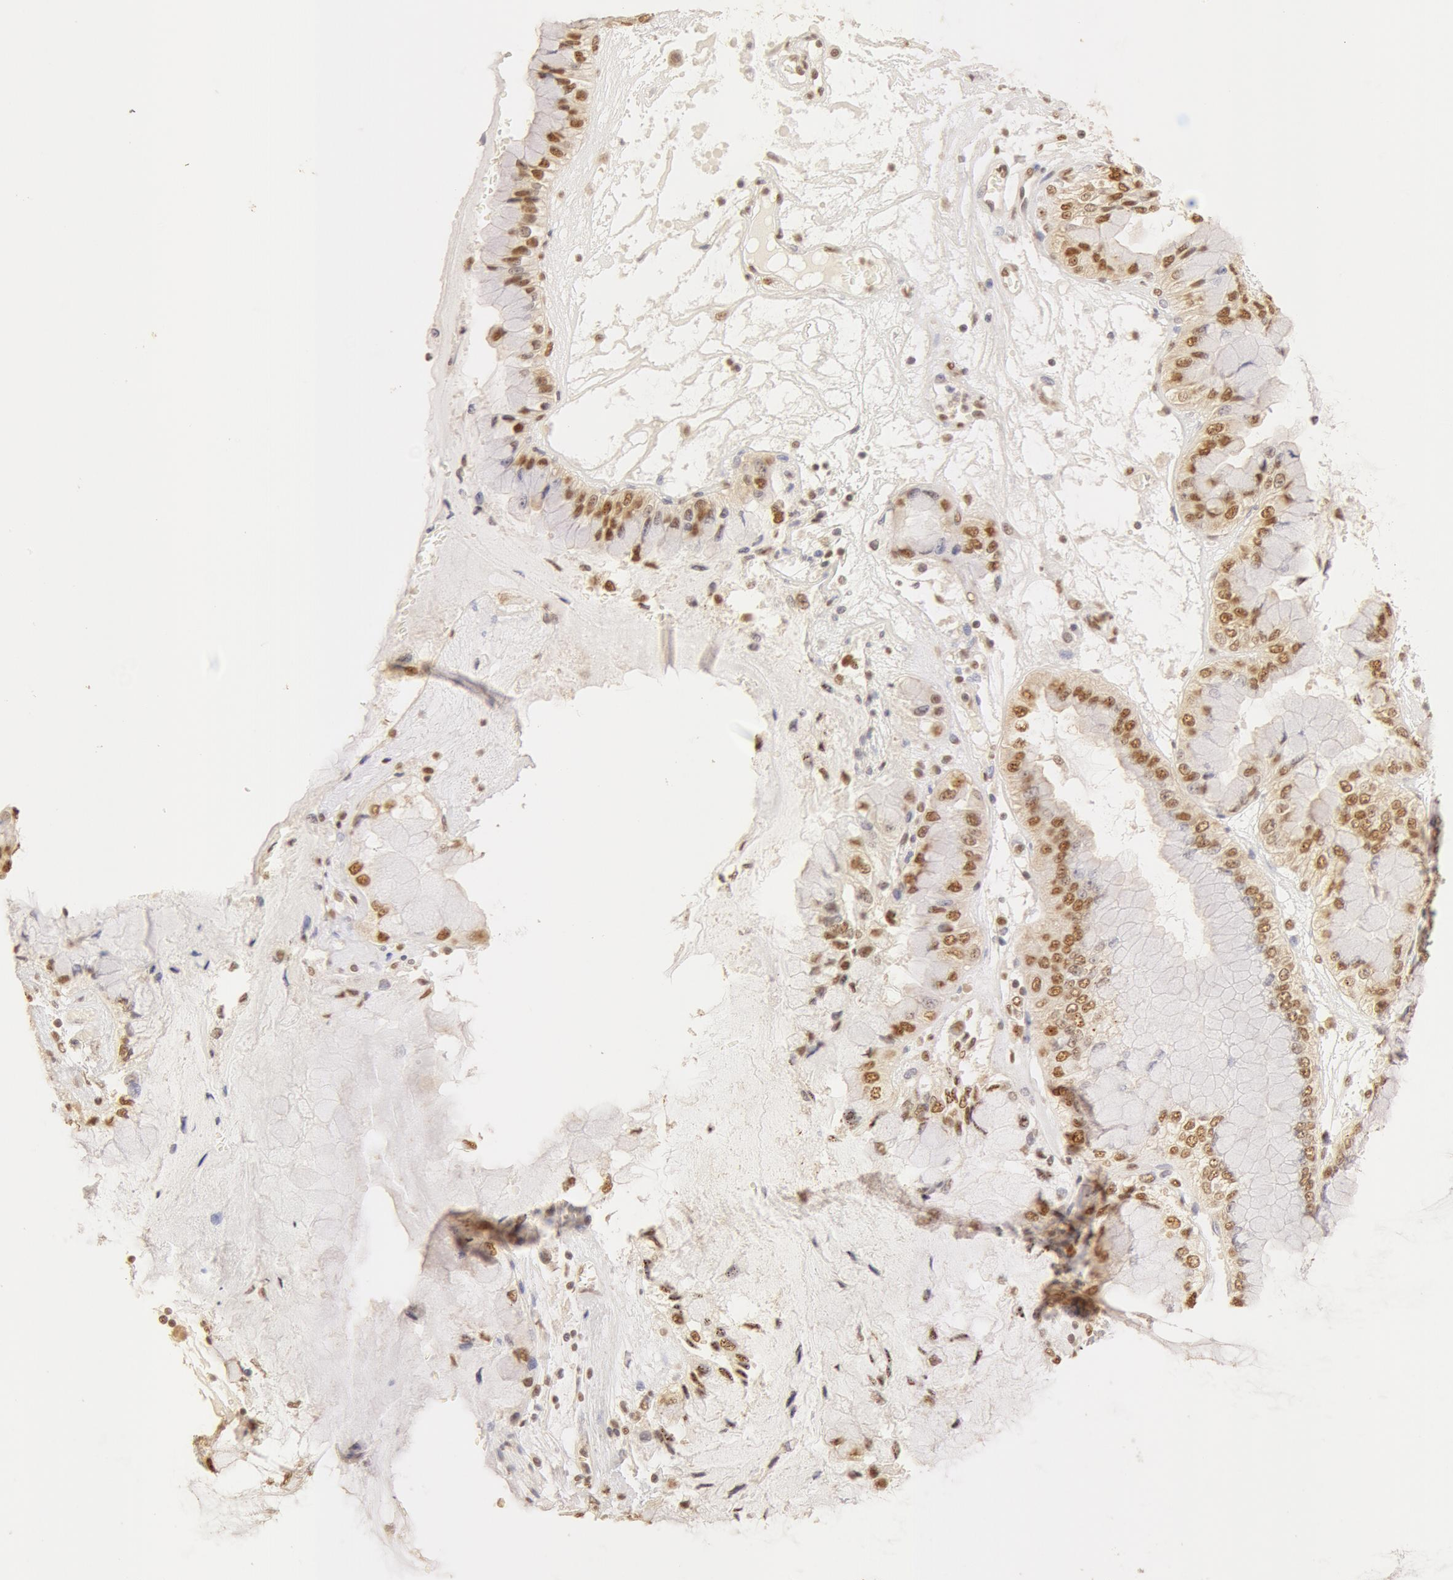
{"staining": {"intensity": "moderate", "quantity": ">75%", "location": "cytoplasmic/membranous,nuclear"}, "tissue": "liver cancer", "cell_type": "Tumor cells", "image_type": "cancer", "snomed": [{"axis": "morphology", "description": "Cholangiocarcinoma"}, {"axis": "topography", "description": "Liver"}], "caption": "Immunohistochemistry (IHC) (DAB) staining of liver cancer (cholangiocarcinoma) exhibits moderate cytoplasmic/membranous and nuclear protein positivity in about >75% of tumor cells.", "gene": "SNRNP70", "patient": {"sex": "female", "age": 79}}